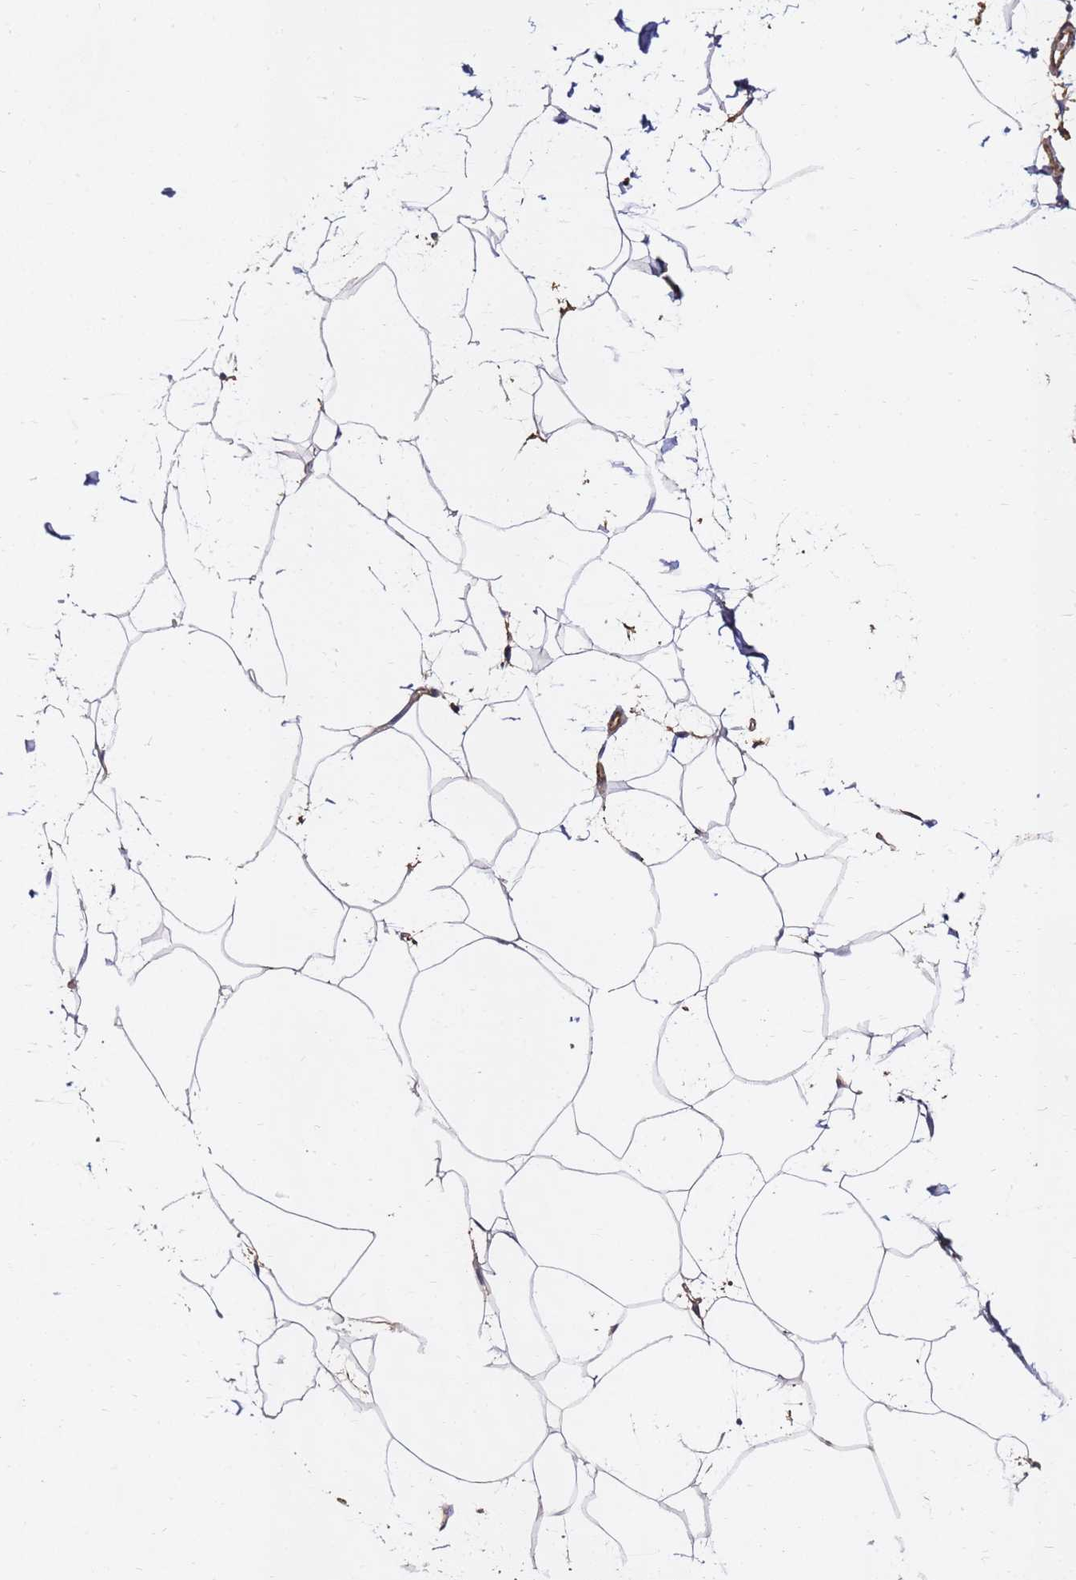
{"staining": {"intensity": "moderate", "quantity": "<25%", "location": "cytoplasmic/membranous"}, "tissue": "adipose tissue", "cell_type": "Adipocytes", "image_type": "normal", "snomed": [{"axis": "morphology", "description": "Normal tissue, NOS"}, {"axis": "topography", "description": "Adipose tissue"}], "caption": "This is an image of immunohistochemistry staining of benign adipose tissue, which shows moderate positivity in the cytoplasmic/membranous of adipocytes.", "gene": "ACTA1", "patient": {"sex": "female", "age": 37}}